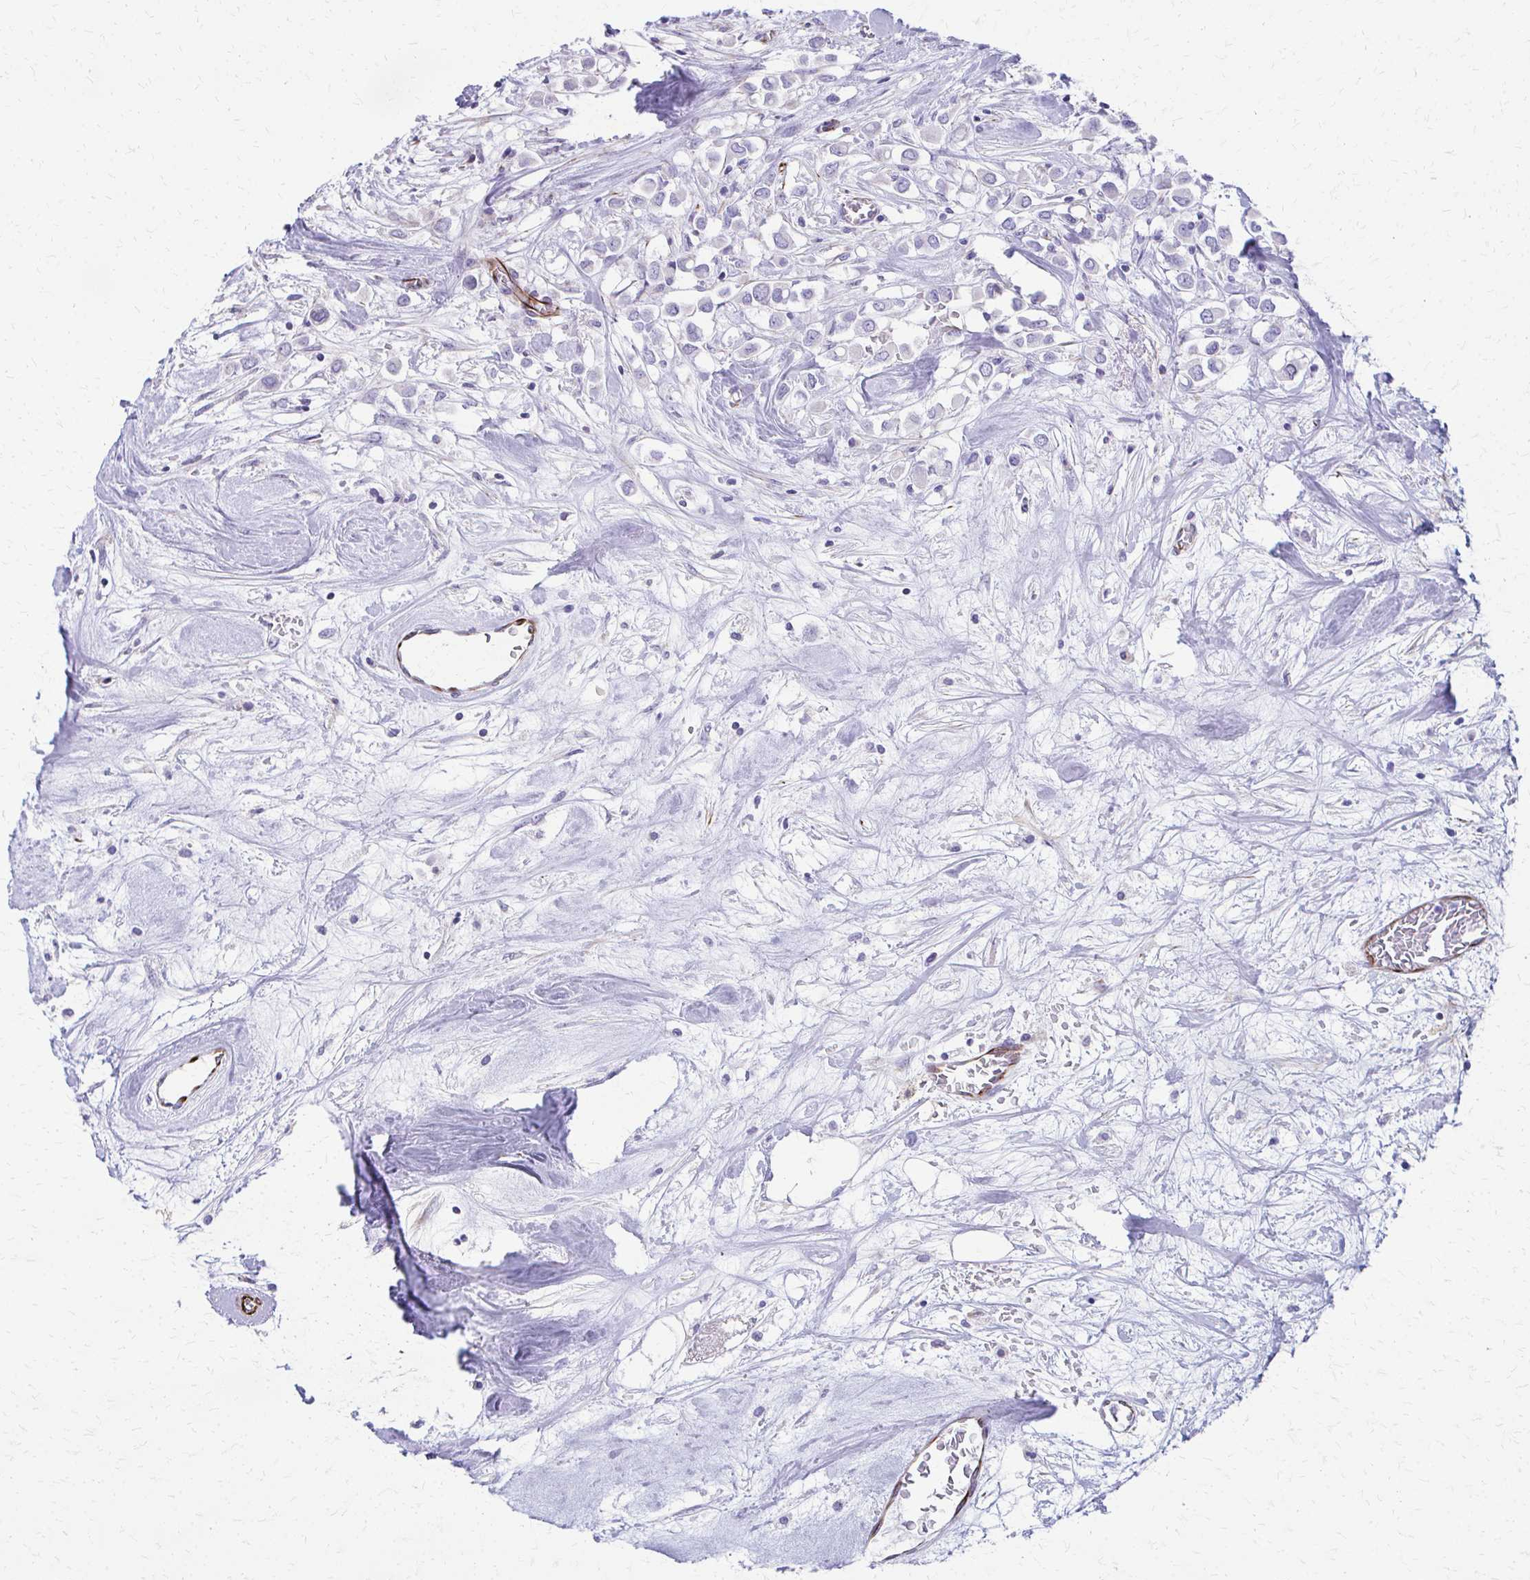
{"staining": {"intensity": "negative", "quantity": "none", "location": "none"}, "tissue": "breast cancer", "cell_type": "Tumor cells", "image_type": "cancer", "snomed": [{"axis": "morphology", "description": "Duct carcinoma"}, {"axis": "topography", "description": "Breast"}], "caption": "Photomicrograph shows no significant protein expression in tumor cells of breast infiltrating ductal carcinoma. (DAB IHC with hematoxylin counter stain).", "gene": "TRIM6", "patient": {"sex": "female", "age": 61}}